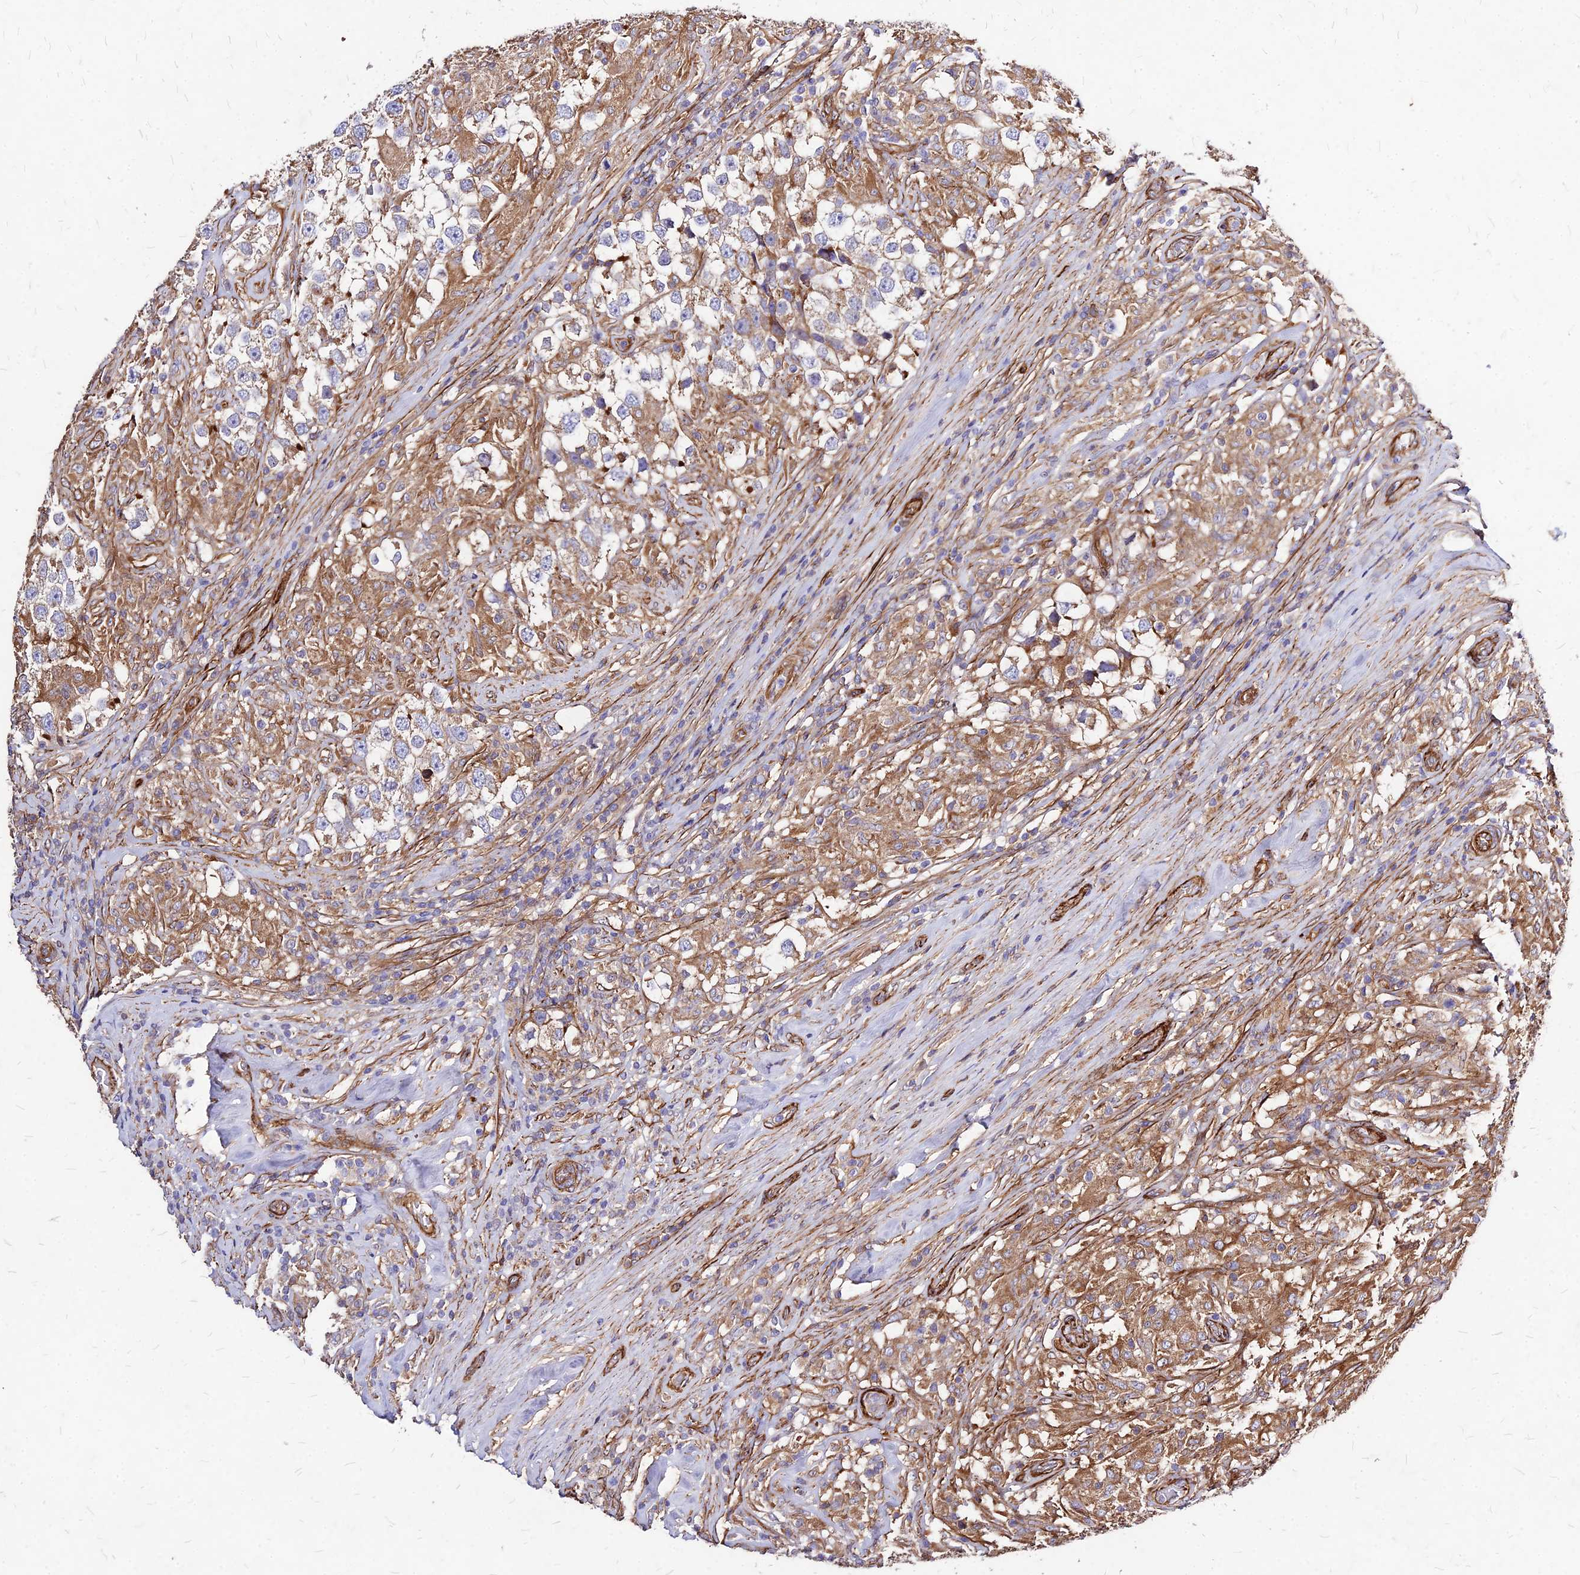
{"staining": {"intensity": "weak", "quantity": "<25%", "location": "cytoplasmic/membranous"}, "tissue": "testis cancer", "cell_type": "Tumor cells", "image_type": "cancer", "snomed": [{"axis": "morphology", "description": "Seminoma, NOS"}, {"axis": "topography", "description": "Testis"}], "caption": "An immunohistochemistry histopathology image of testis seminoma is shown. There is no staining in tumor cells of testis seminoma.", "gene": "EFCC1", "patient": {"sex": "male", "age": 46}}